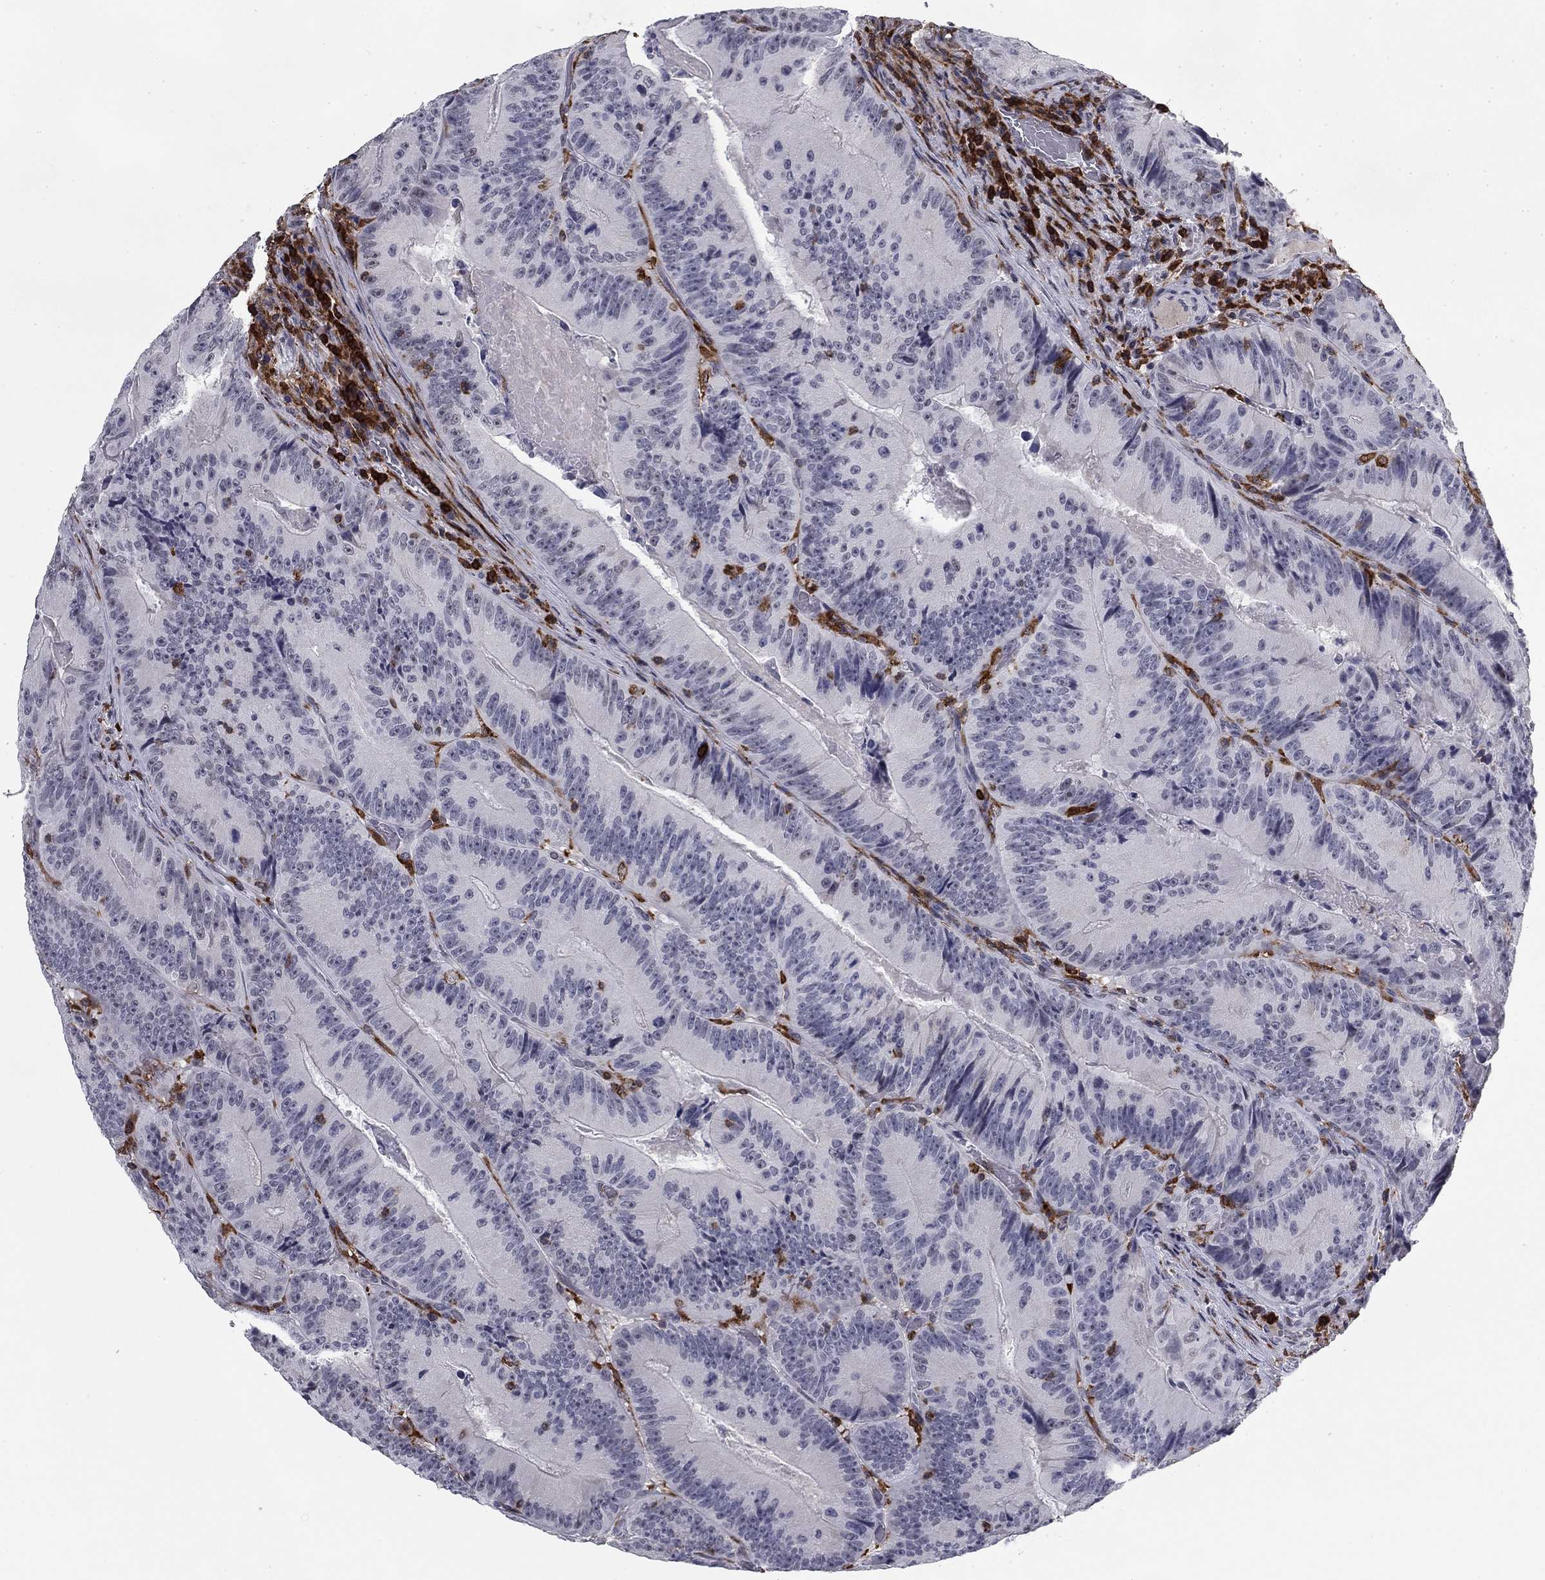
{"staining": {"intensity": "negative", "quantity": "none", "location": "none"}, "tissue": "colorectal cancer", "cell_type": "Tumor cells", "image_type": "cancer", "snomed": [{"axis": "morphology", "description": "Adenocarcinoma, NOS"}, {"axis": "topography", "description": "Colon"}], "caption": "Adenocarcinoma (colorectal) stained for a protein using immunohistochemistry (IHC) displays no staining tumor cells.", "gene": "PLCB2", "patient": {"sex": "female", "age": 86}}